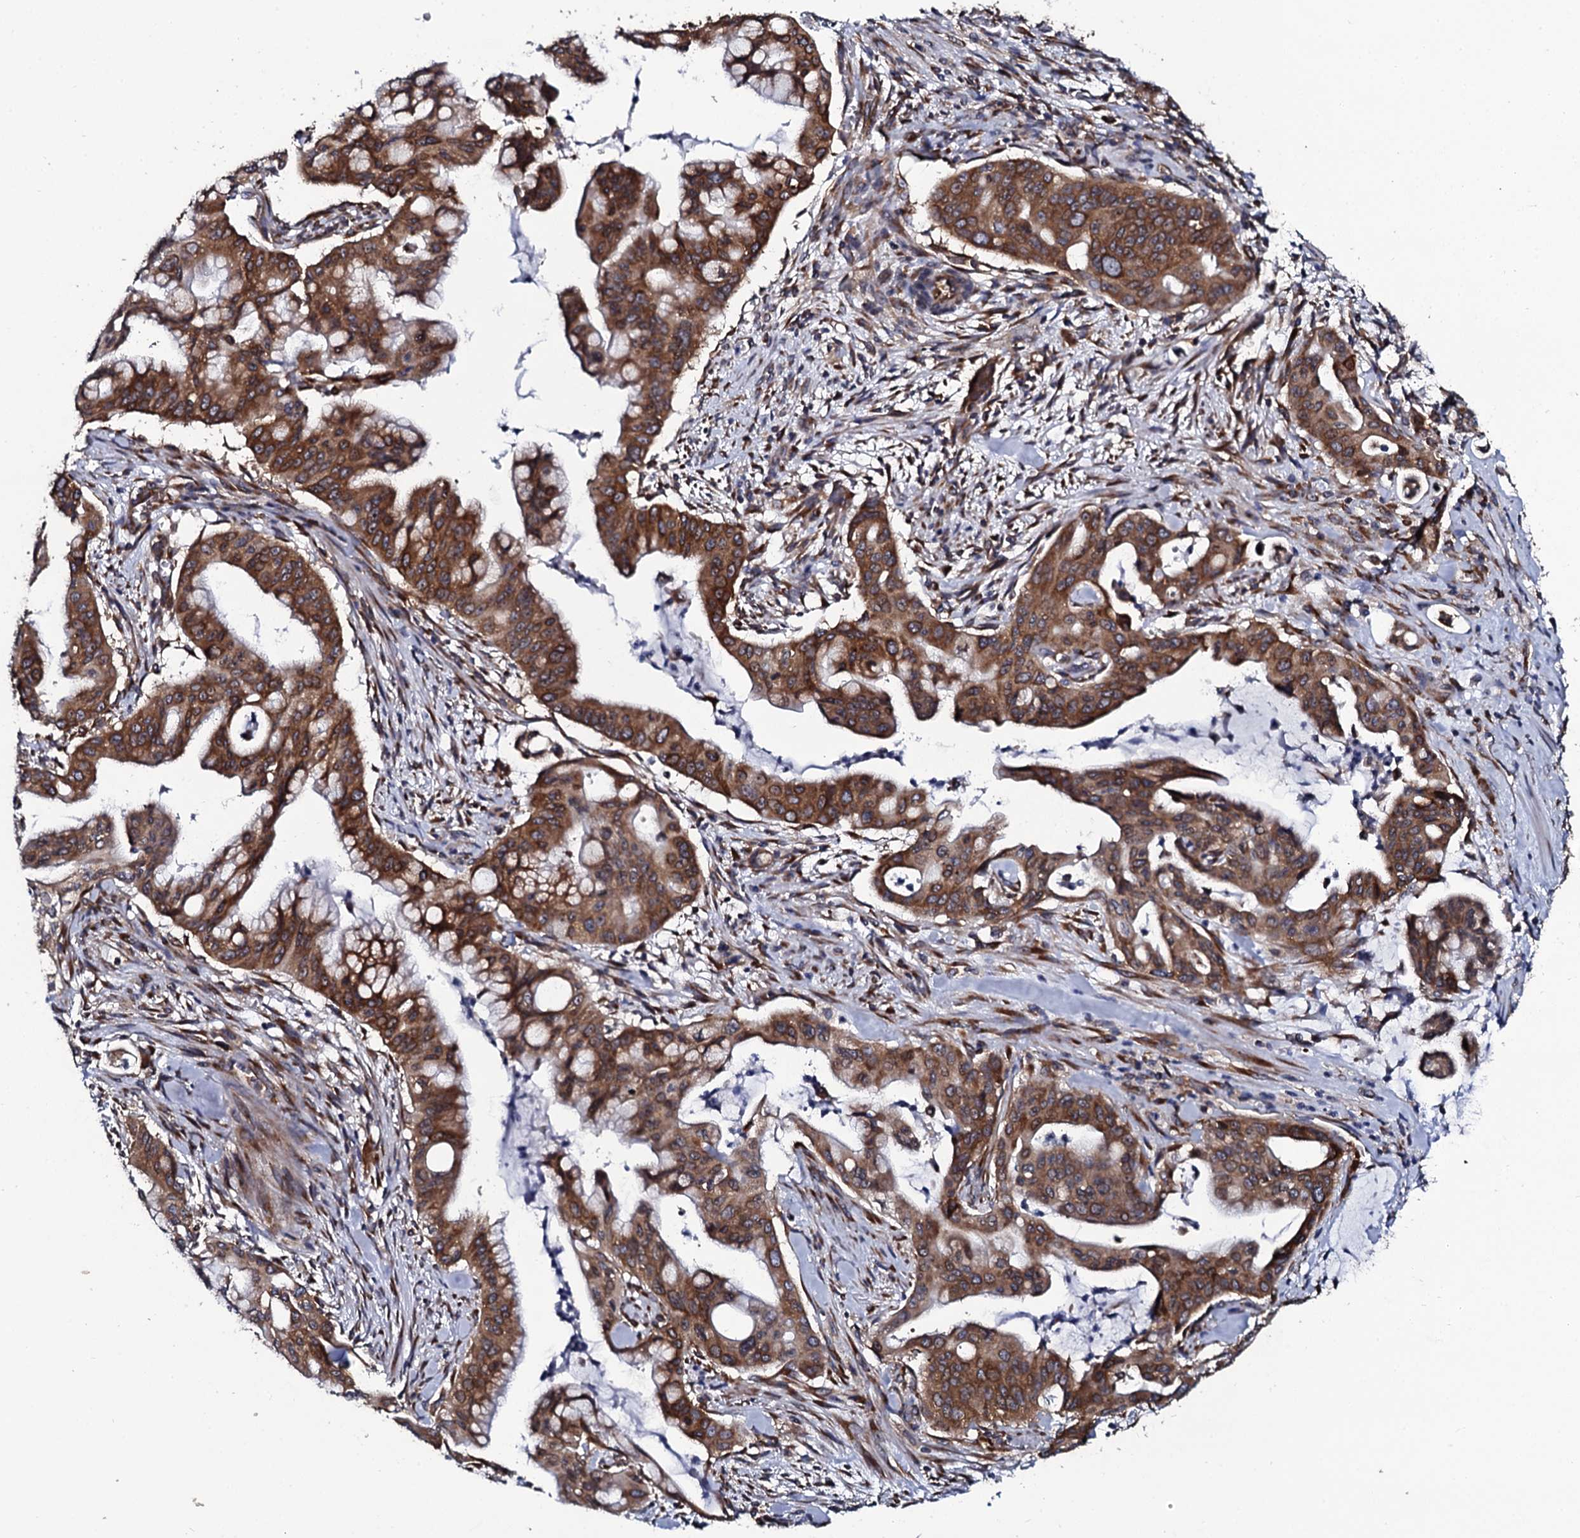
{"staining": {"intensity": "moderate", "quantity": ">75%", "location": "cytoplasmic/membranous"}, "tissue": "pancreatic cancer", "cell_type": "Tumor cells", "image_type": "cancer", "snomed": [{"axis": "morphology", "description": "Adenocarcinoma, NOS"}, {"axis": "topography", "description": "Pancreas"}], "caption": "IHC staining of adenocarcinoma (pancreatic), which shows medium levels of moderate cytoplasmic/membranous positivity in about >75% of tumor cells indicating moderate cytoplasmic/membranous protein expression. The staining was performed using DAB (3,3'-diaminobenzidine) (brown) for protein detection and nuclei were counterstained in hematoxylin (blue).", "gene": "SPTY2D1", "patient": {"sex": "male", "age": 46}}